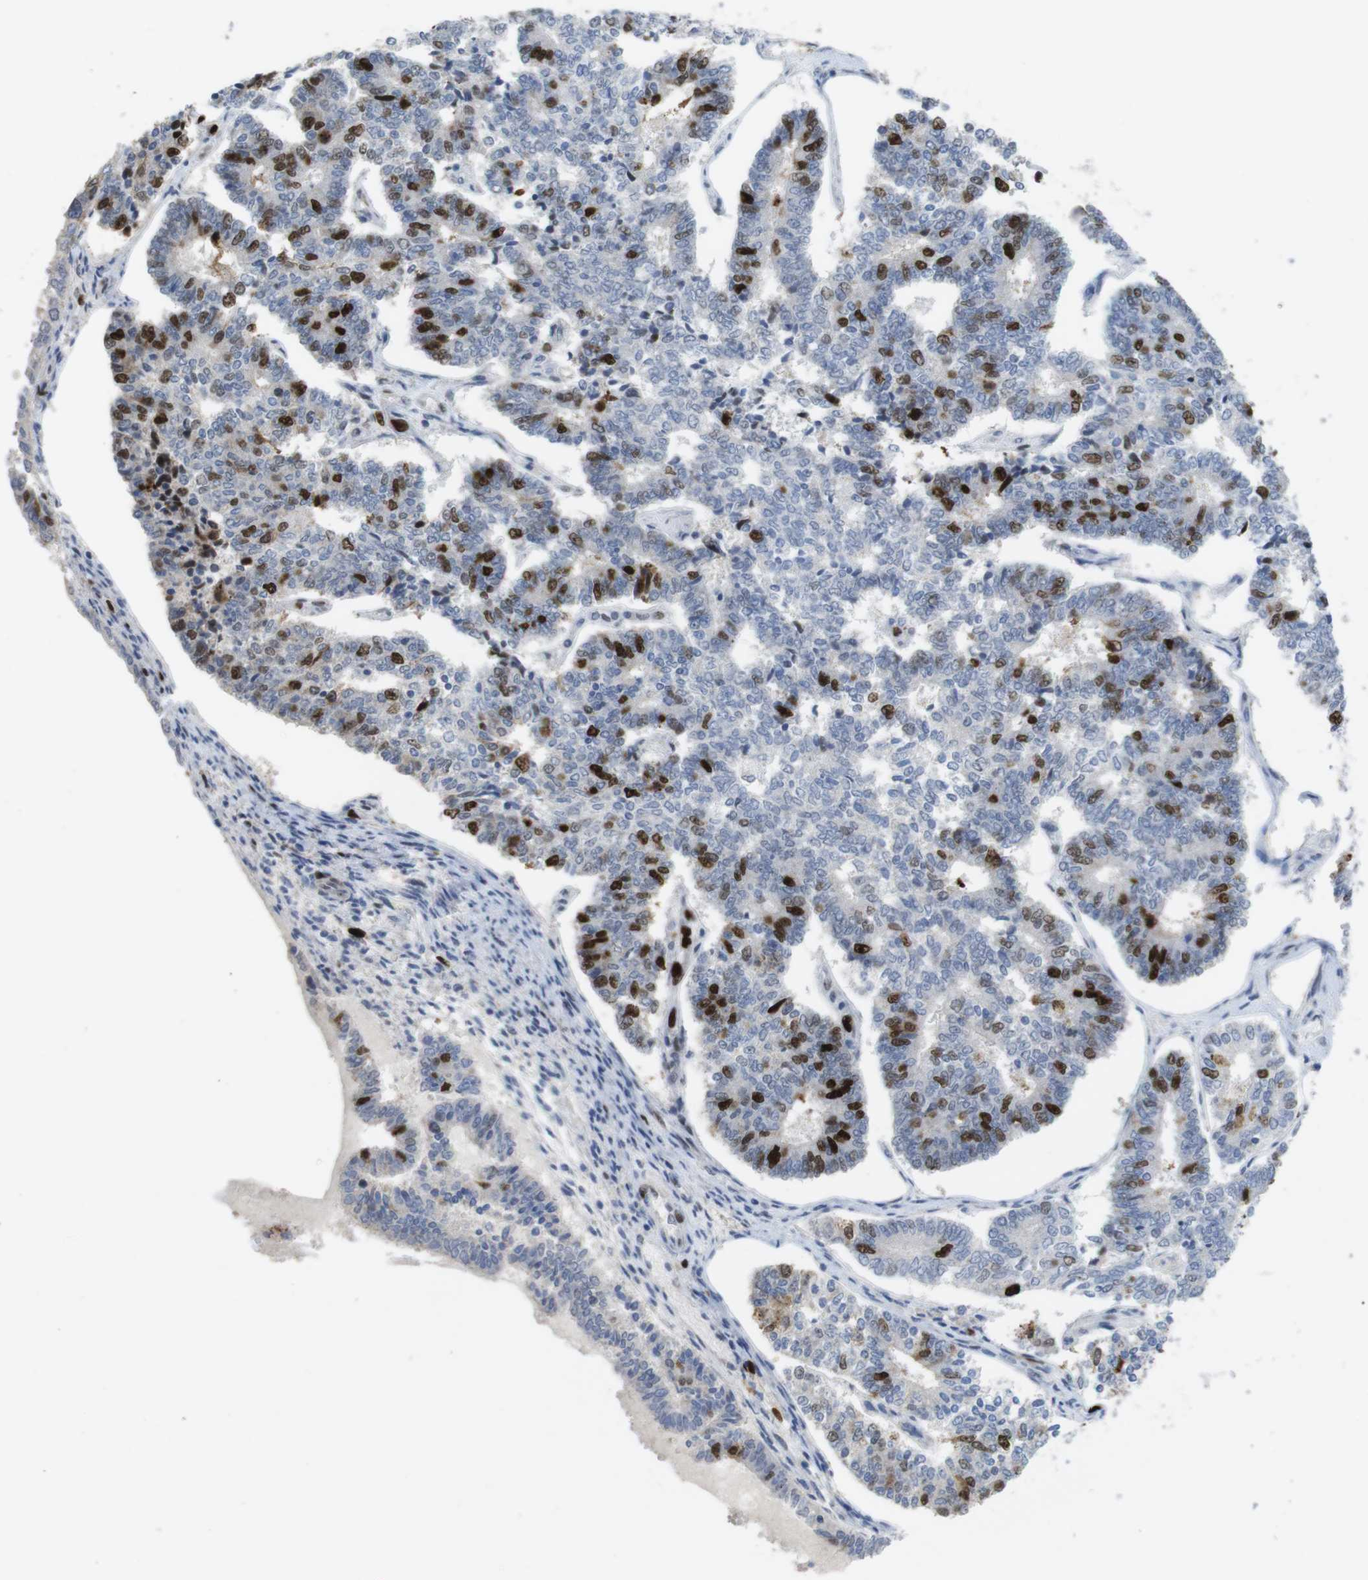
{"staining": {"intensity": "strong", "quantity": "<25%", "location": "nuclear"}, "tissue": "endometrial cancer", "cell_type": "Tumor cells", "image_type": "cancer", "snomed": [{"axis": "morphology", "description": "Adenocarcinoma, NOS"}, {"axis": "topography", "description": "Endometrium"}], "caption": "Human endometrial cancer stained for a protein (brown) displays strong nuclear positive expression in about <25% of tumor cells.", "gene": "KPNA2", "patient": {"sex": "female", "age": 70}}